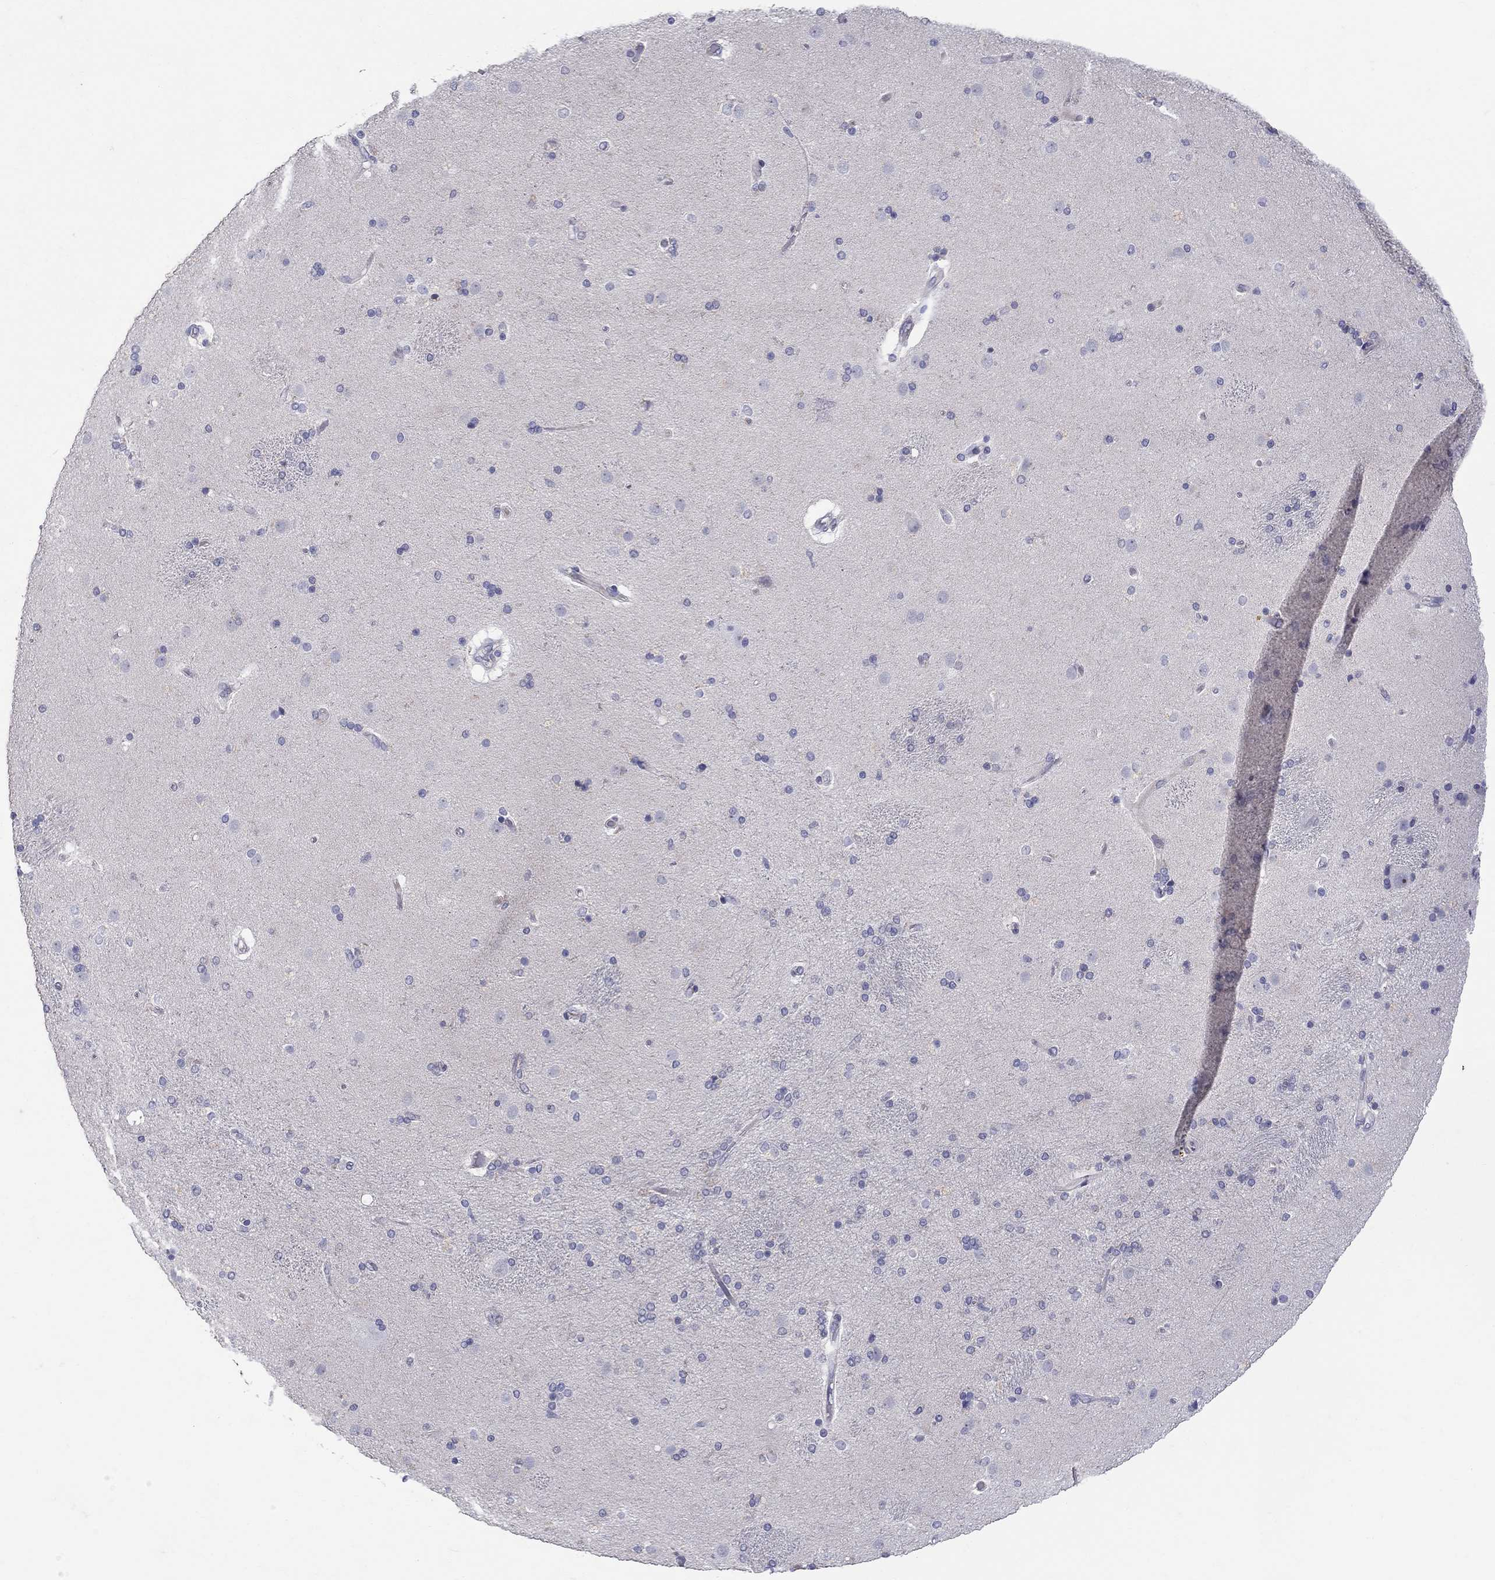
{"staining": {"intensity": "negative", "quantity": "none", "location": "none"}, "tissue": "caudate", "cell_type": "Glial cells", "image_type": "normal", "snomed": [{"axis": "morphology", "description": "Normal tissue, NOS"}, {"axis": "topography", "description": "Lateral ventricle wall"}], "caption": "Human caudate stained for a protein using IHC shows no expression in glial cells.", "gene": "HMX2", "patient": {"sex": "female", "age": 71}}